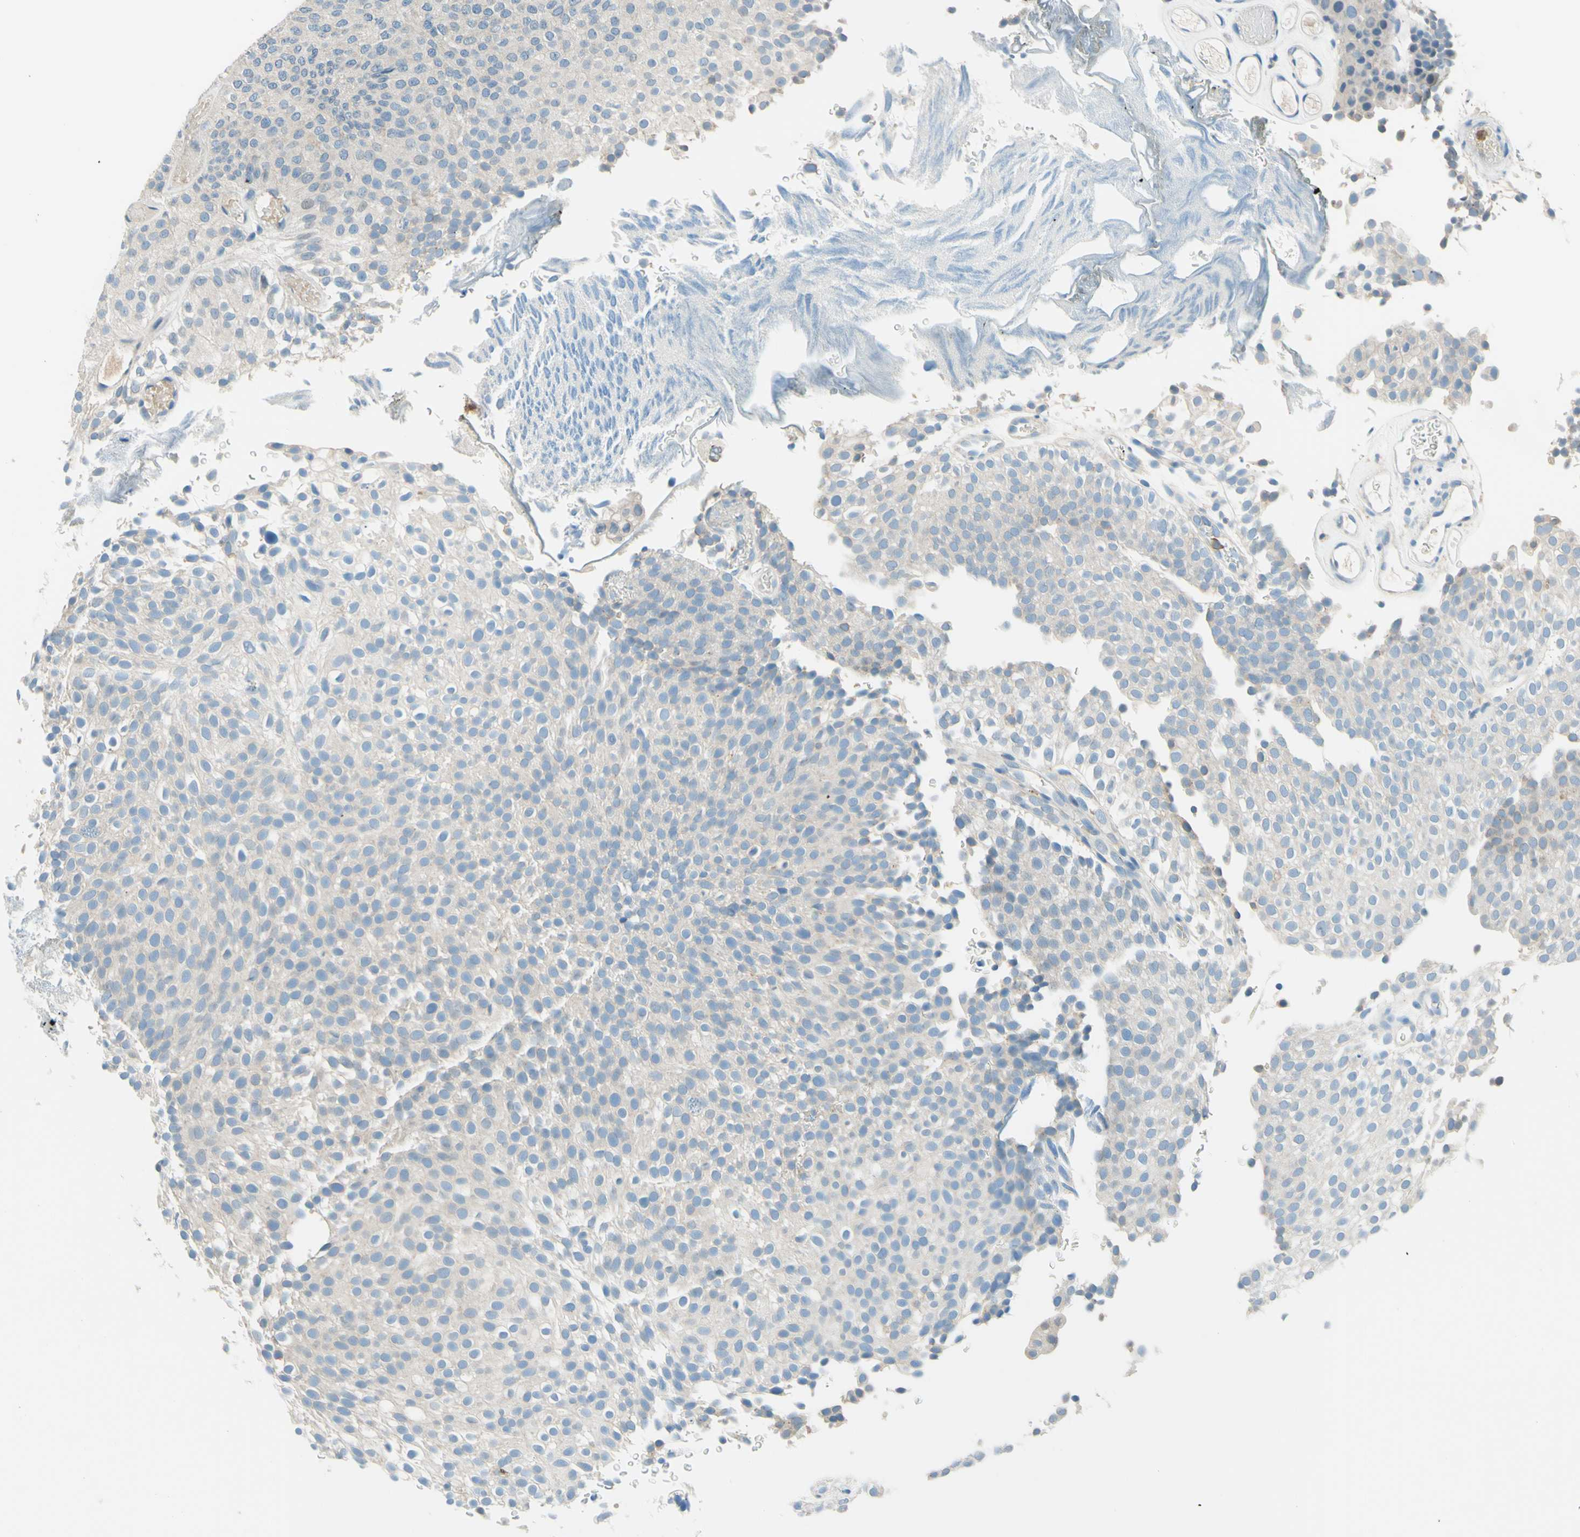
{"staining": {"intensity": "negative", "quantity": "none", "location": "none"}, "tissue": "urothelial cancer", "cell_type": "Tumor cells", "image_type": "cancer", "snomed": [{"axis": "morphology", "description": "Urothelial carcinoma, Low grade"}, {"axis": "topography", "description": "Urinary bladder"}], "caption": "Protein analysis of urothelial carcinoma (low-grade) displays no significant staining in tumor cells.", "gene": "SIGLEC9", "patient": {"sex": "male", "age": 78}}